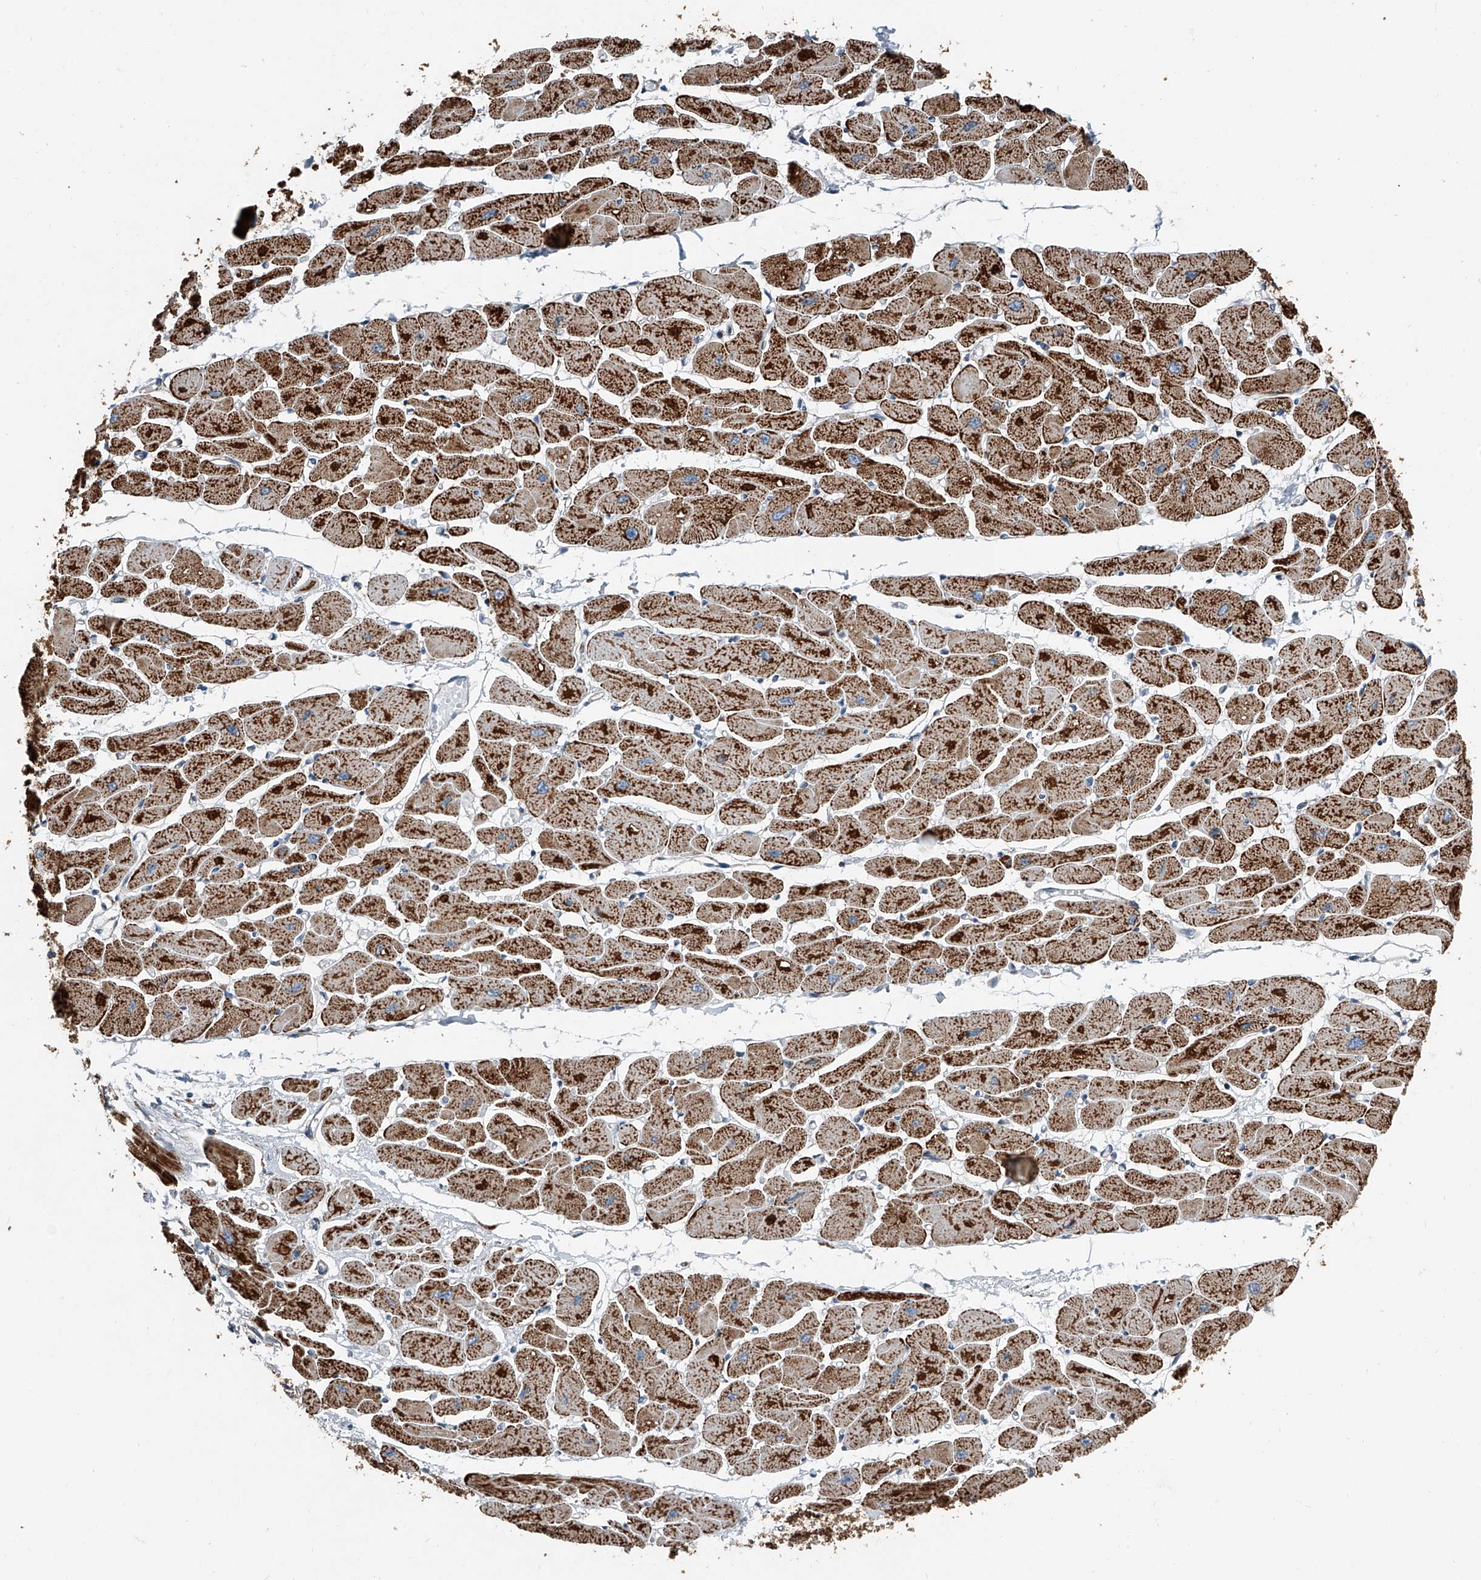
{"staining": {"intensity": "strong", "quantity": ">75%", "location": "cytoplasmic/membranous"}, "tissue": "heart muscle", "cell_type": "Cardiomyocytes", "image_type": "normal", "snomed": [{"axis": "morphology", "description": "Normal tissue, NOS"}, {"axis": "topography", "description": "Heart"}], "caption": "Heart muscle stained with DAB (3,3'-diaminobenzidine) immunohistochemistry displays high levels of strong cytoplasmic/membranous positivity in approximately >75% of cardiomyocytes.", "gene": "CHRNA7", "patient": {"sex": "female", "age": 54}}